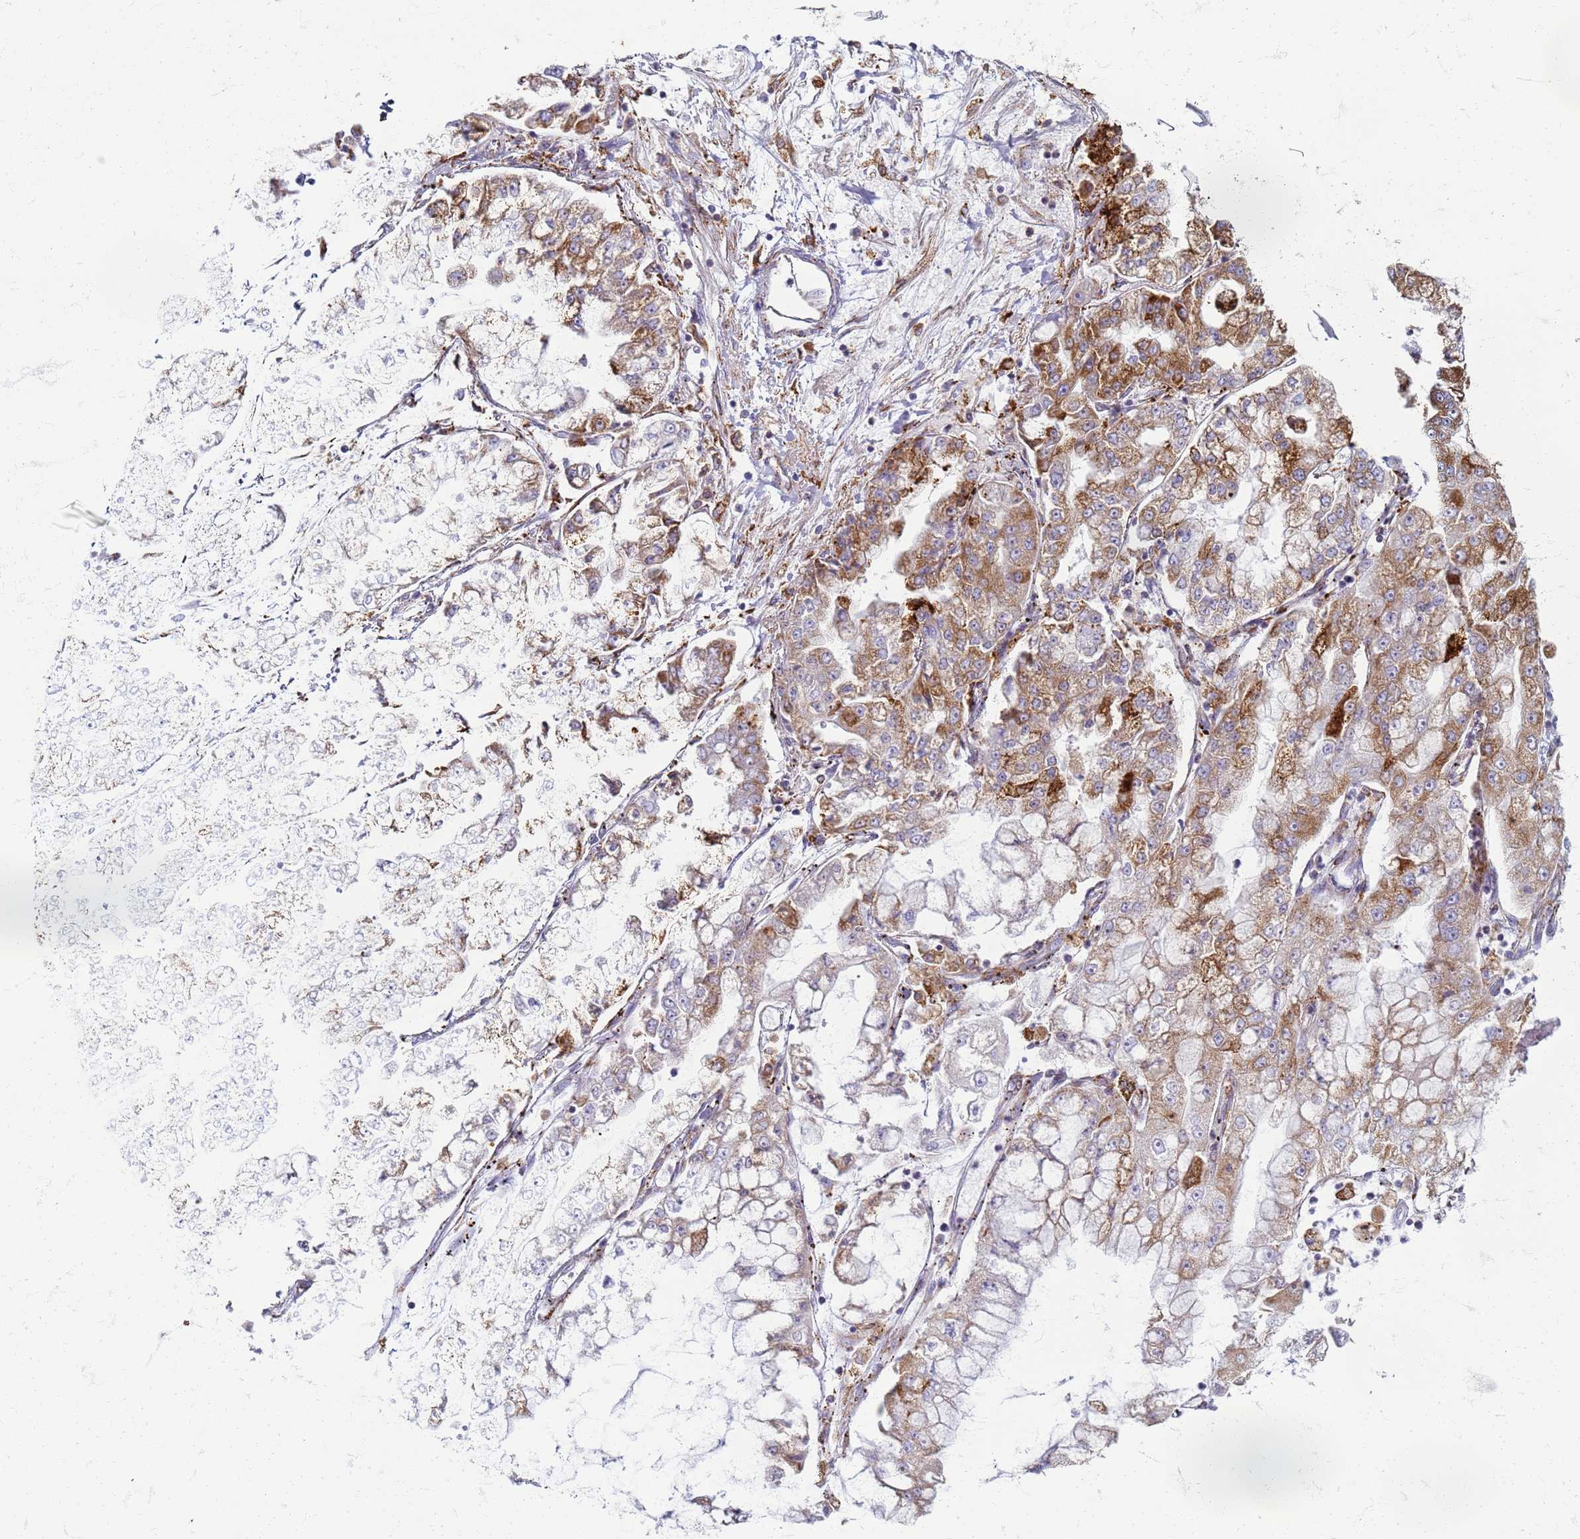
{"staining": {"intensity": "moderate", "quantity": ">75%", "location": "cytoplasmic/membranous"}, "tissue": "stomach cancer", "cell_type": "Tumor cells", "image_type": "cancer", "snomed": [{"axis": "morphology", "description": "Adenocarcinoma, NOS"}, {"axis": "topography", "description": "Stomach"}], "caption": "Stomach adenocarcinoma was stained to show a protein in brown. There is medium levels of moderate cytoplasmic/membranous positivity in about >75% of tumor cells. The staining was performed using DAB to visualize the protein expression in brown, while the nuclei were stained in blue with hematoxylin (Magnification: 20x).", "gene": "PDK3", "patient": {"sex": "male", "age": 76}}